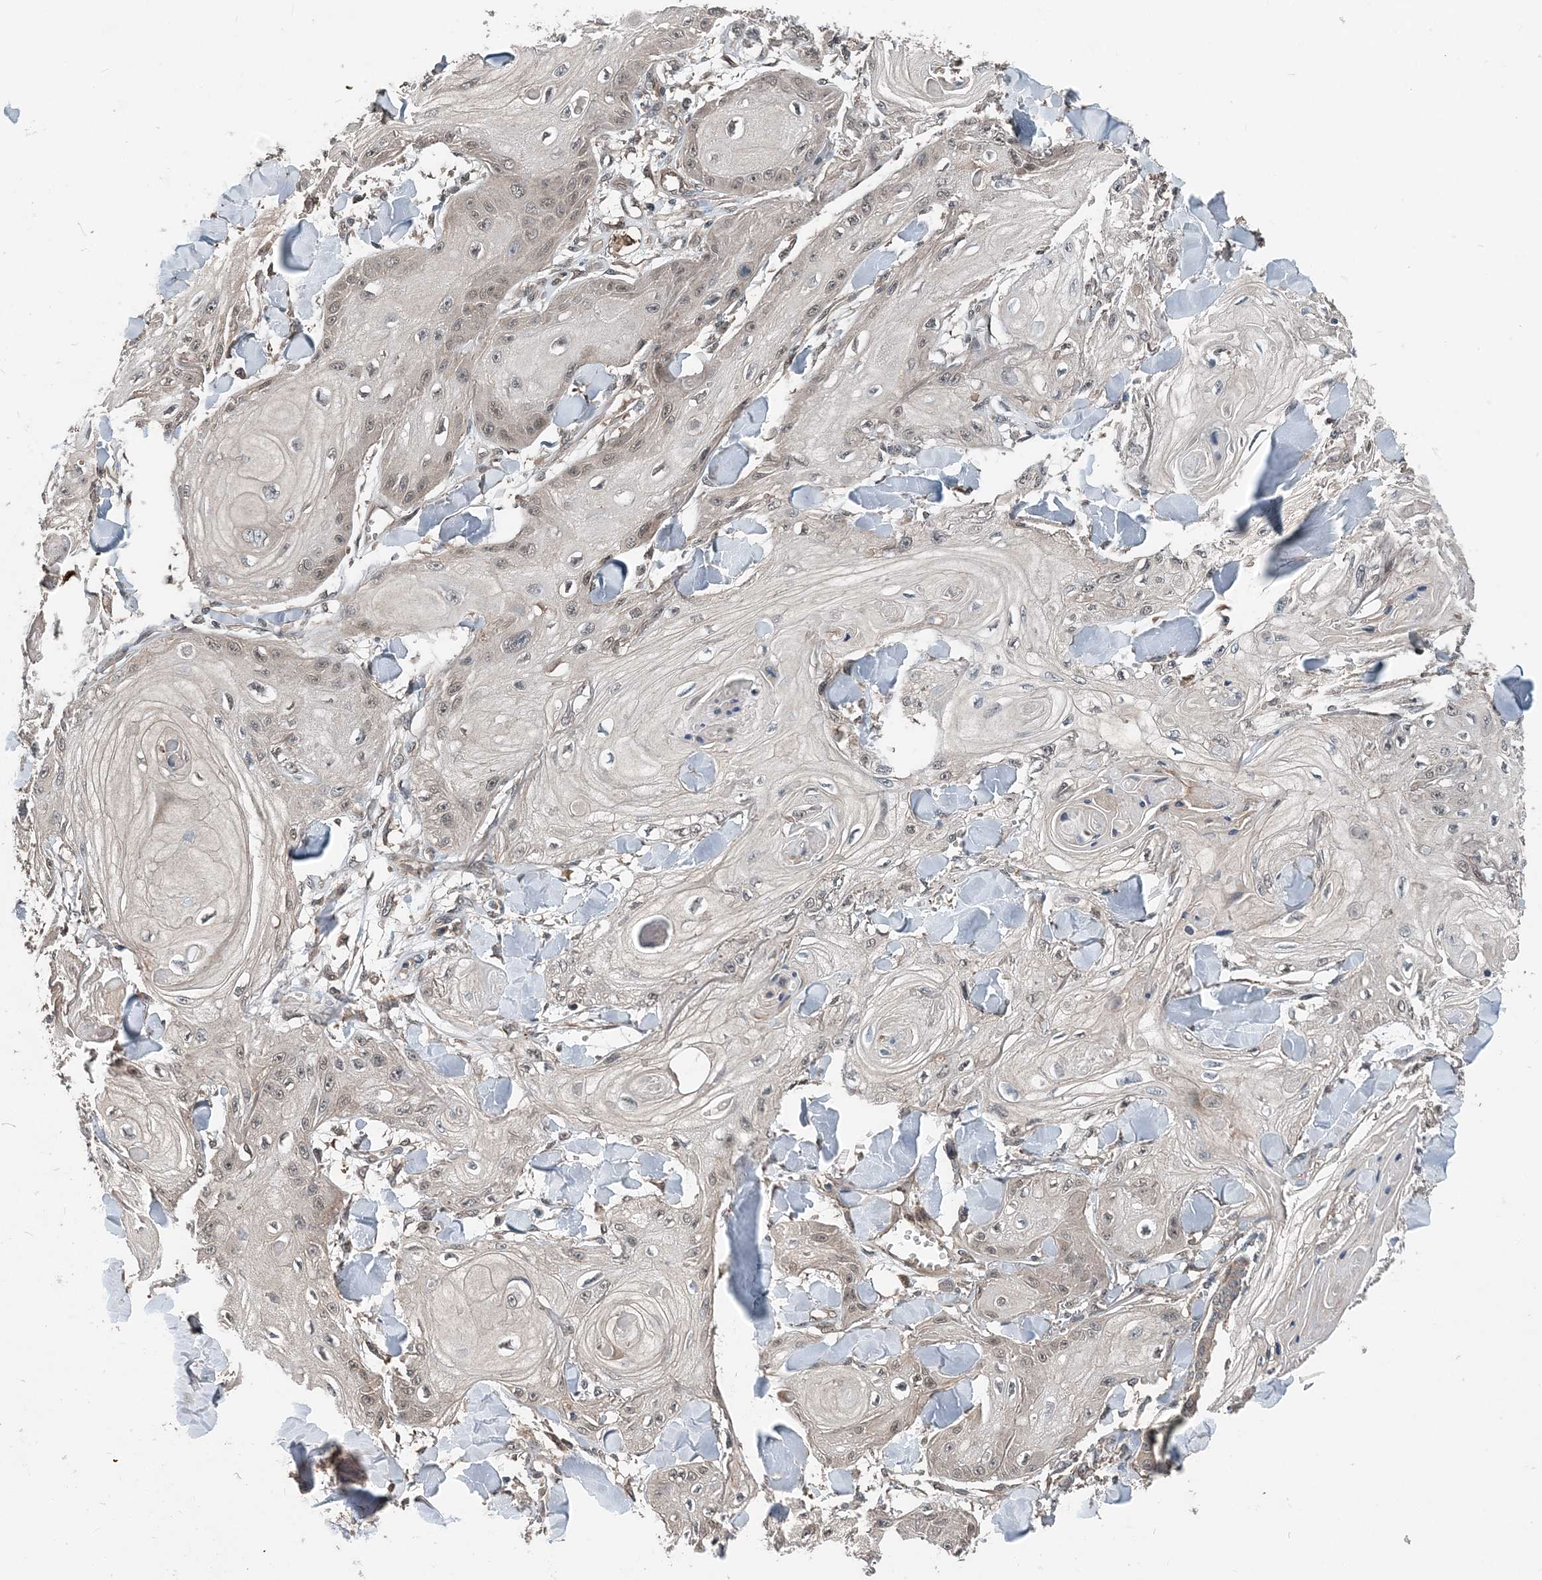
{"staining": {"intensity": "weak", "quantity": "<25%", "location": "nuclear"}, "tissue": "skin cancer", "cell_type": "Tumor cells", "image_type": "cancer", "snomed": [{"axis": "morphology", "description": "Squamous cell carcinoma, NOS"}, {"axis": "topography", "description": "Skin"}], "caption": "The immunohistochemistry image has no significant expression in tumor cells of squamous cell carcinoma (skin) tissue.", "gene": "SMPD3", "patient": {"sex": "male", "age": 74}}